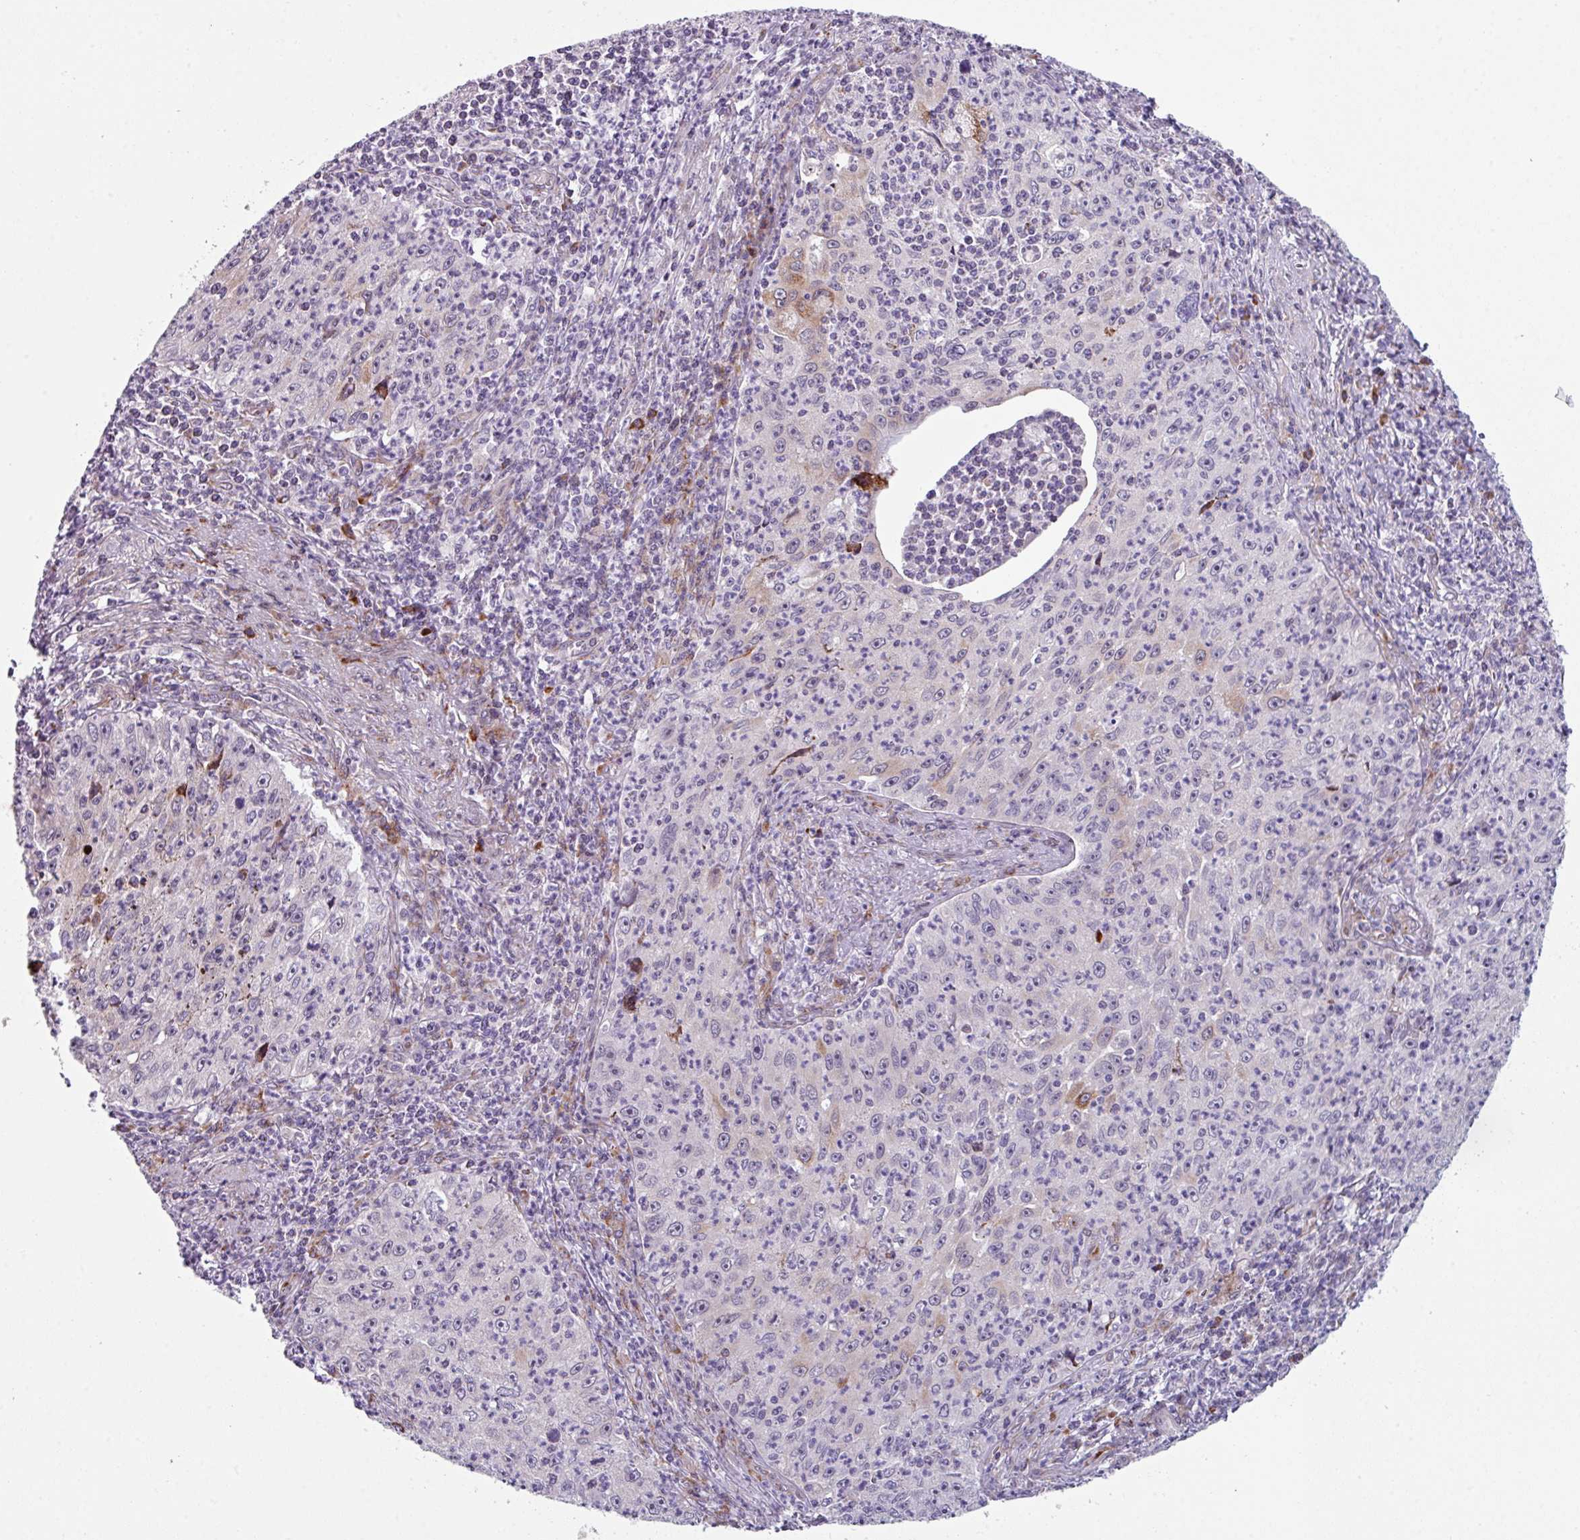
{"staining": {"intensity": "moderate", "quantity": "<25%", "location": "cytoplasmic/membranous"}, "tissue": "cervical cancer", "cell_type": "Tumor cells", "image_type": "cancer", "snomed": [{"axis": "morphology", "description": "Squamous cell carcinoma, NOS"}, {"axis": "topography", "description": "Cervix"}], "caption": "IHC histopathology image of squamous cell carcinoma (cervical) stained for a protein (brown), which reveals low levels of moderate cytoplasmic/membranous staining in approximately <25% of tumor cells.", "gene": "BMS1", "patient": {"sex": "female", "age": 30}}